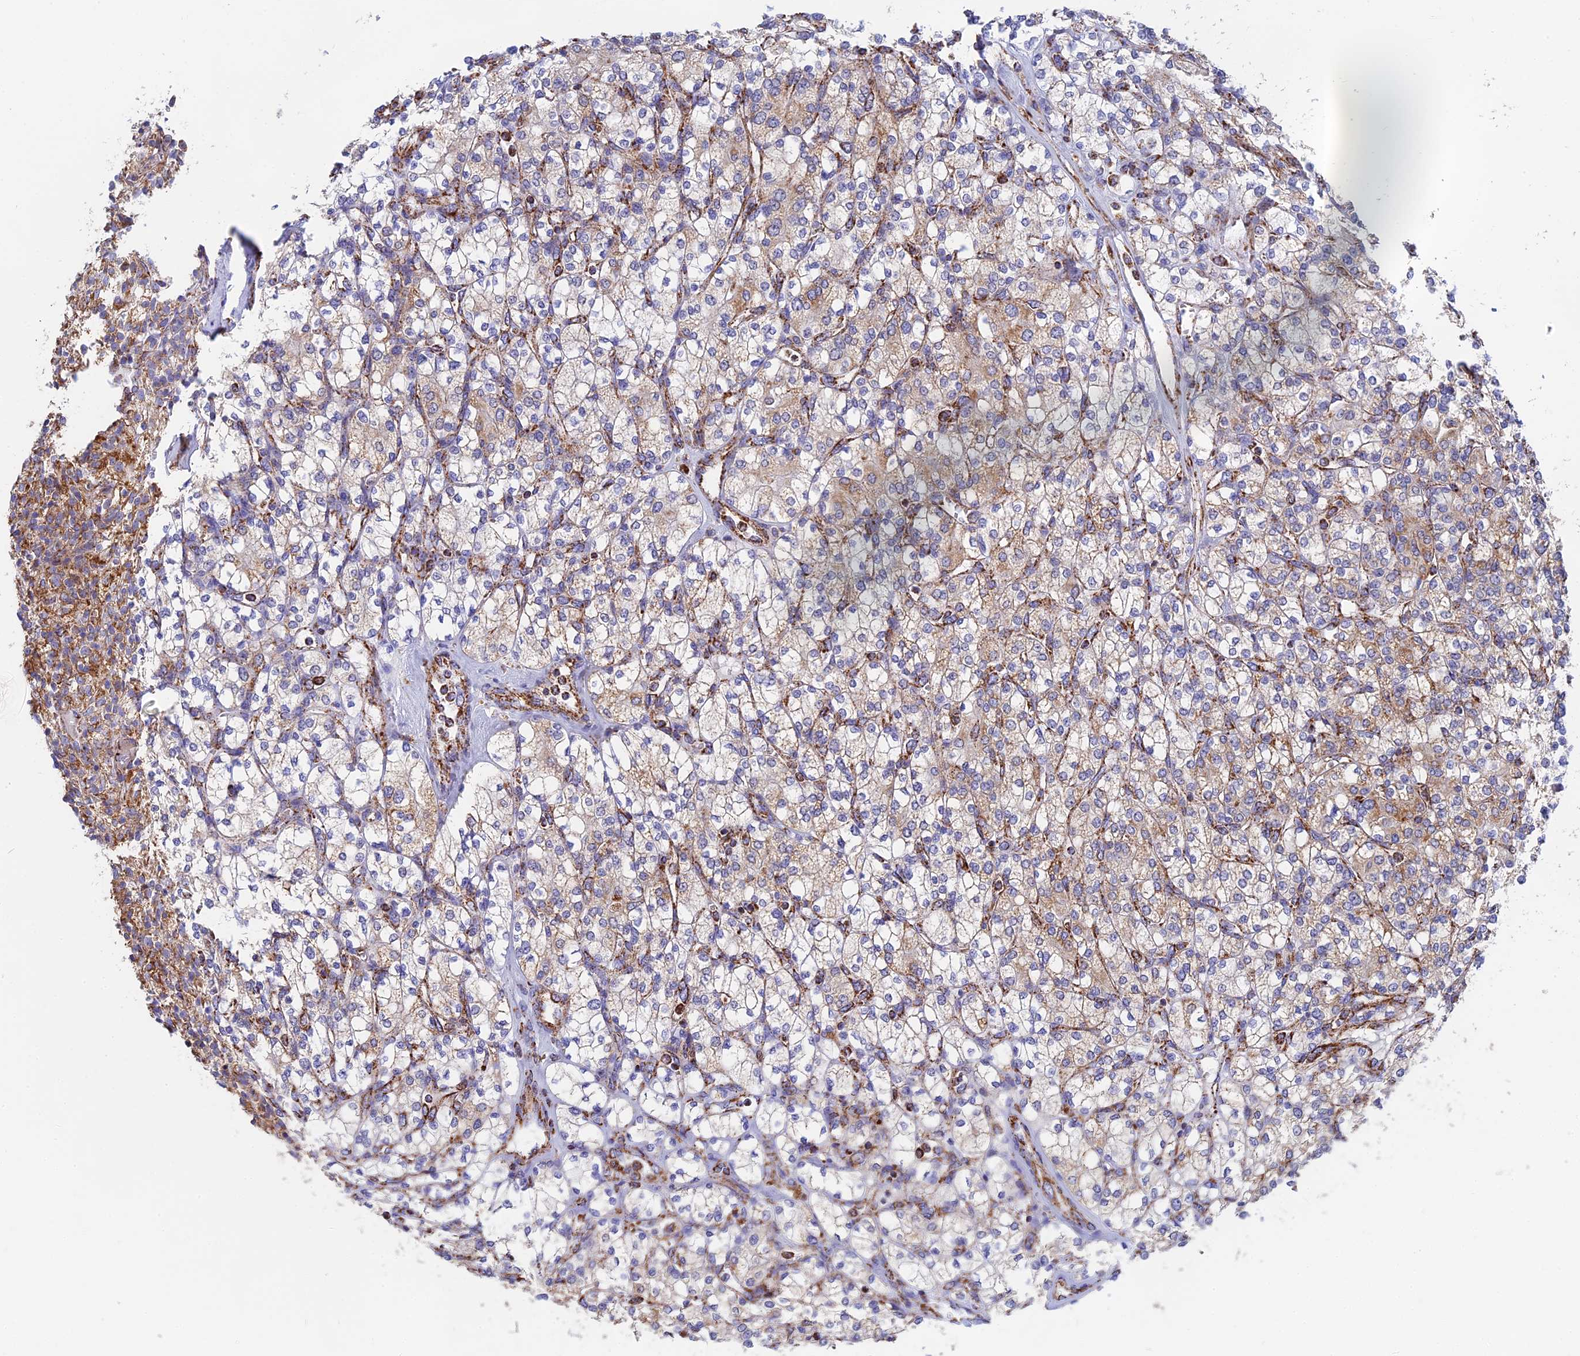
{"staining": {"intensity": "moderate", "quantity": "25%-75%", "location": "cytoplasmic/membranous"}, "tissue": "renal cancer", "cell_type": "Tumor cells", "image_type": "cancer", "snomed": [{"axis": "morphology", "description": "Adenocarcinoma, NOS"}, {"axis": "topography", "description": "Kidney"}], "caption": "Tumor cells demonstrate medium levels of moderate cytoplasmic/membranous positivity in about 25%-75% of cells in adenocarcinoma (renal).", "gene": "NDUFA5", "patient": {"sex": "male", "age": 77}}